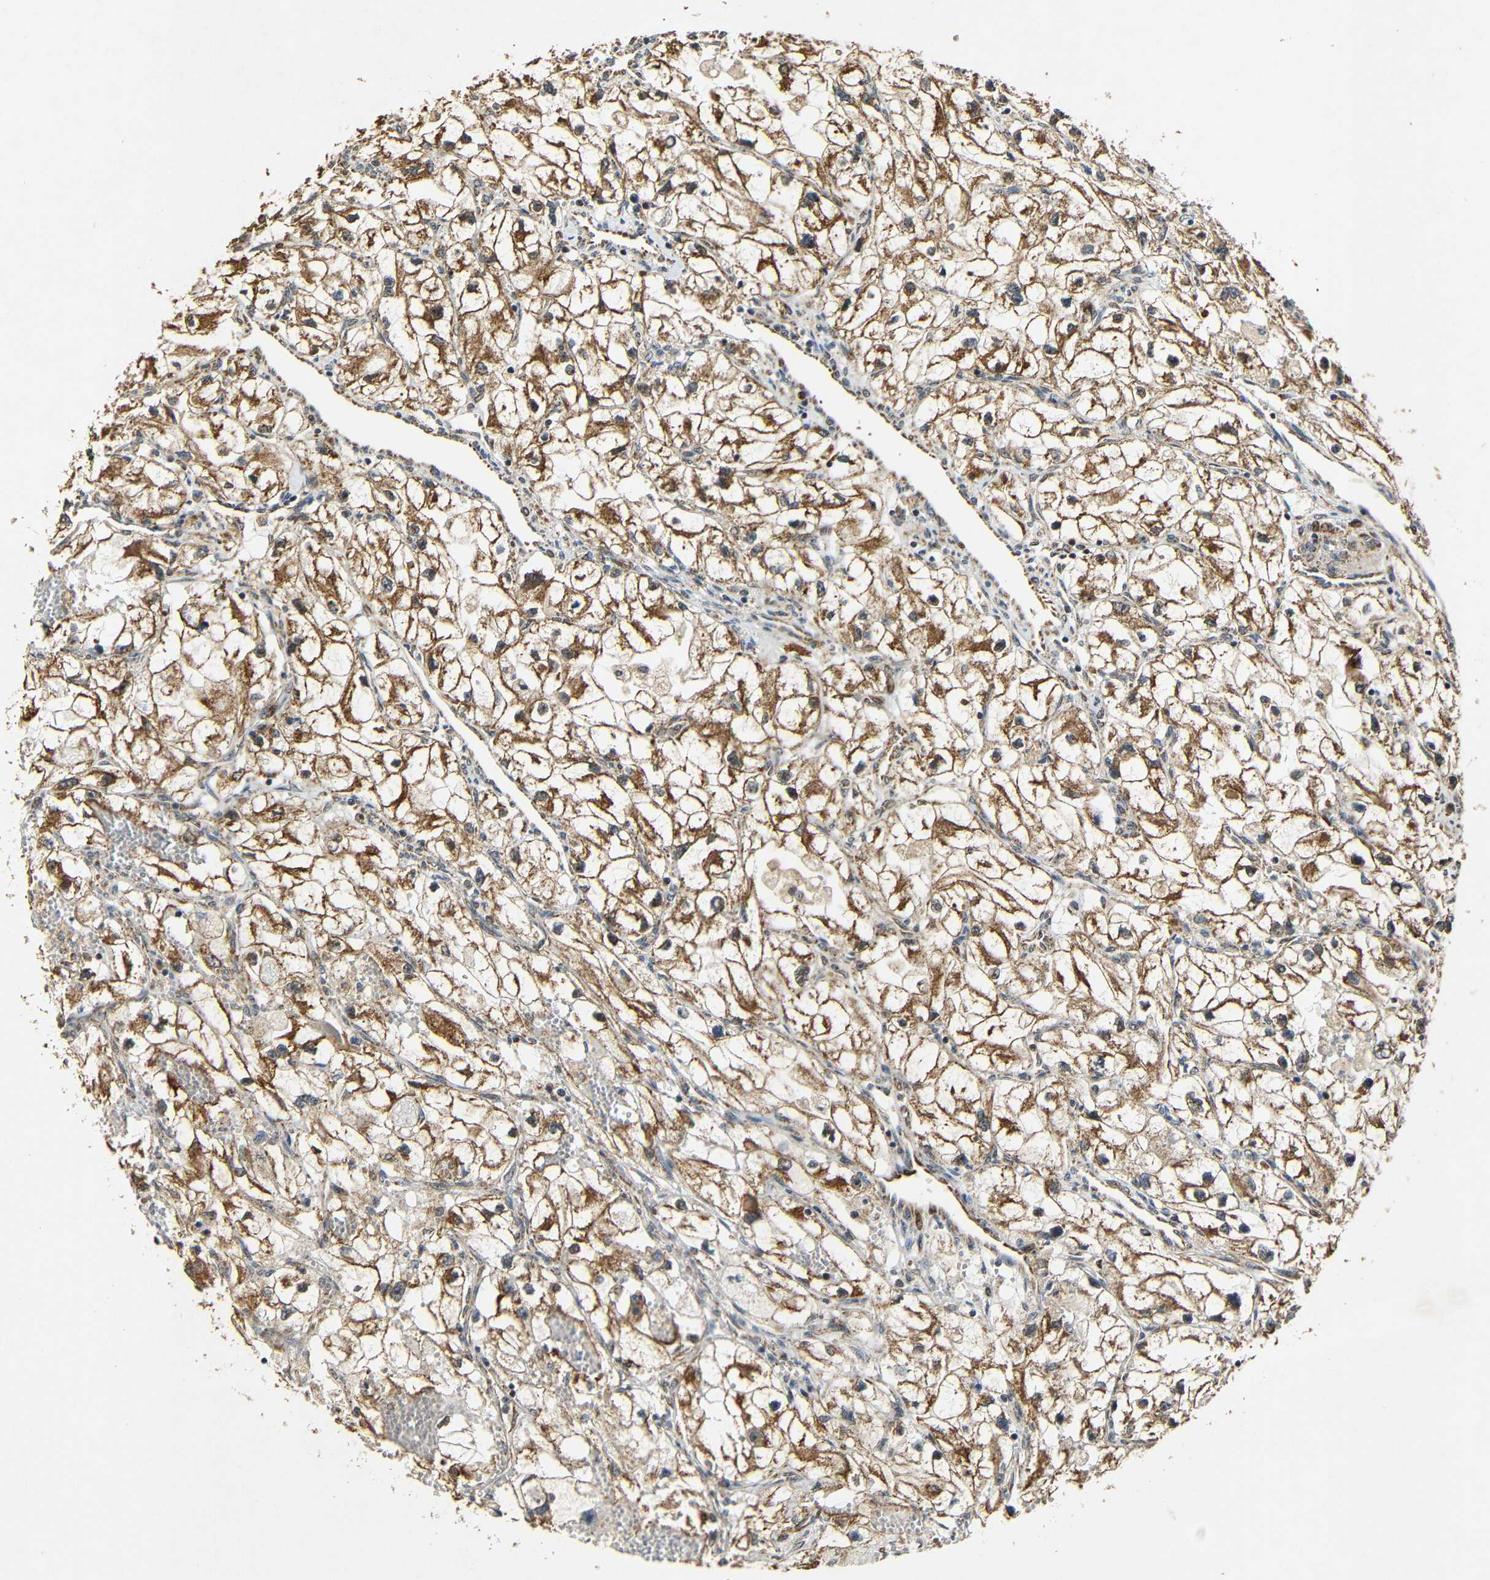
{"staining": {"intensity": "moderate", "quantity": ">75%", "location": "cytoplasmic/membranous"}, "tissue": "renal cancer", "cell_type": "Tumor cells", "image_type": "cancer", "snomed": [{"axis": "morphology", "description": "Adenocarcinoma, NOS"}, {"axis": "topography", "description": "Kidney"}], "caption": "The image shows staining of renal cancer (adenocarcinoma), revealing moderate cytoplasmic/membranous protein staining (brown color) within tumor cells.", "gene": "KAZALD1", "patient": {"sex": "female", "age": 70}}